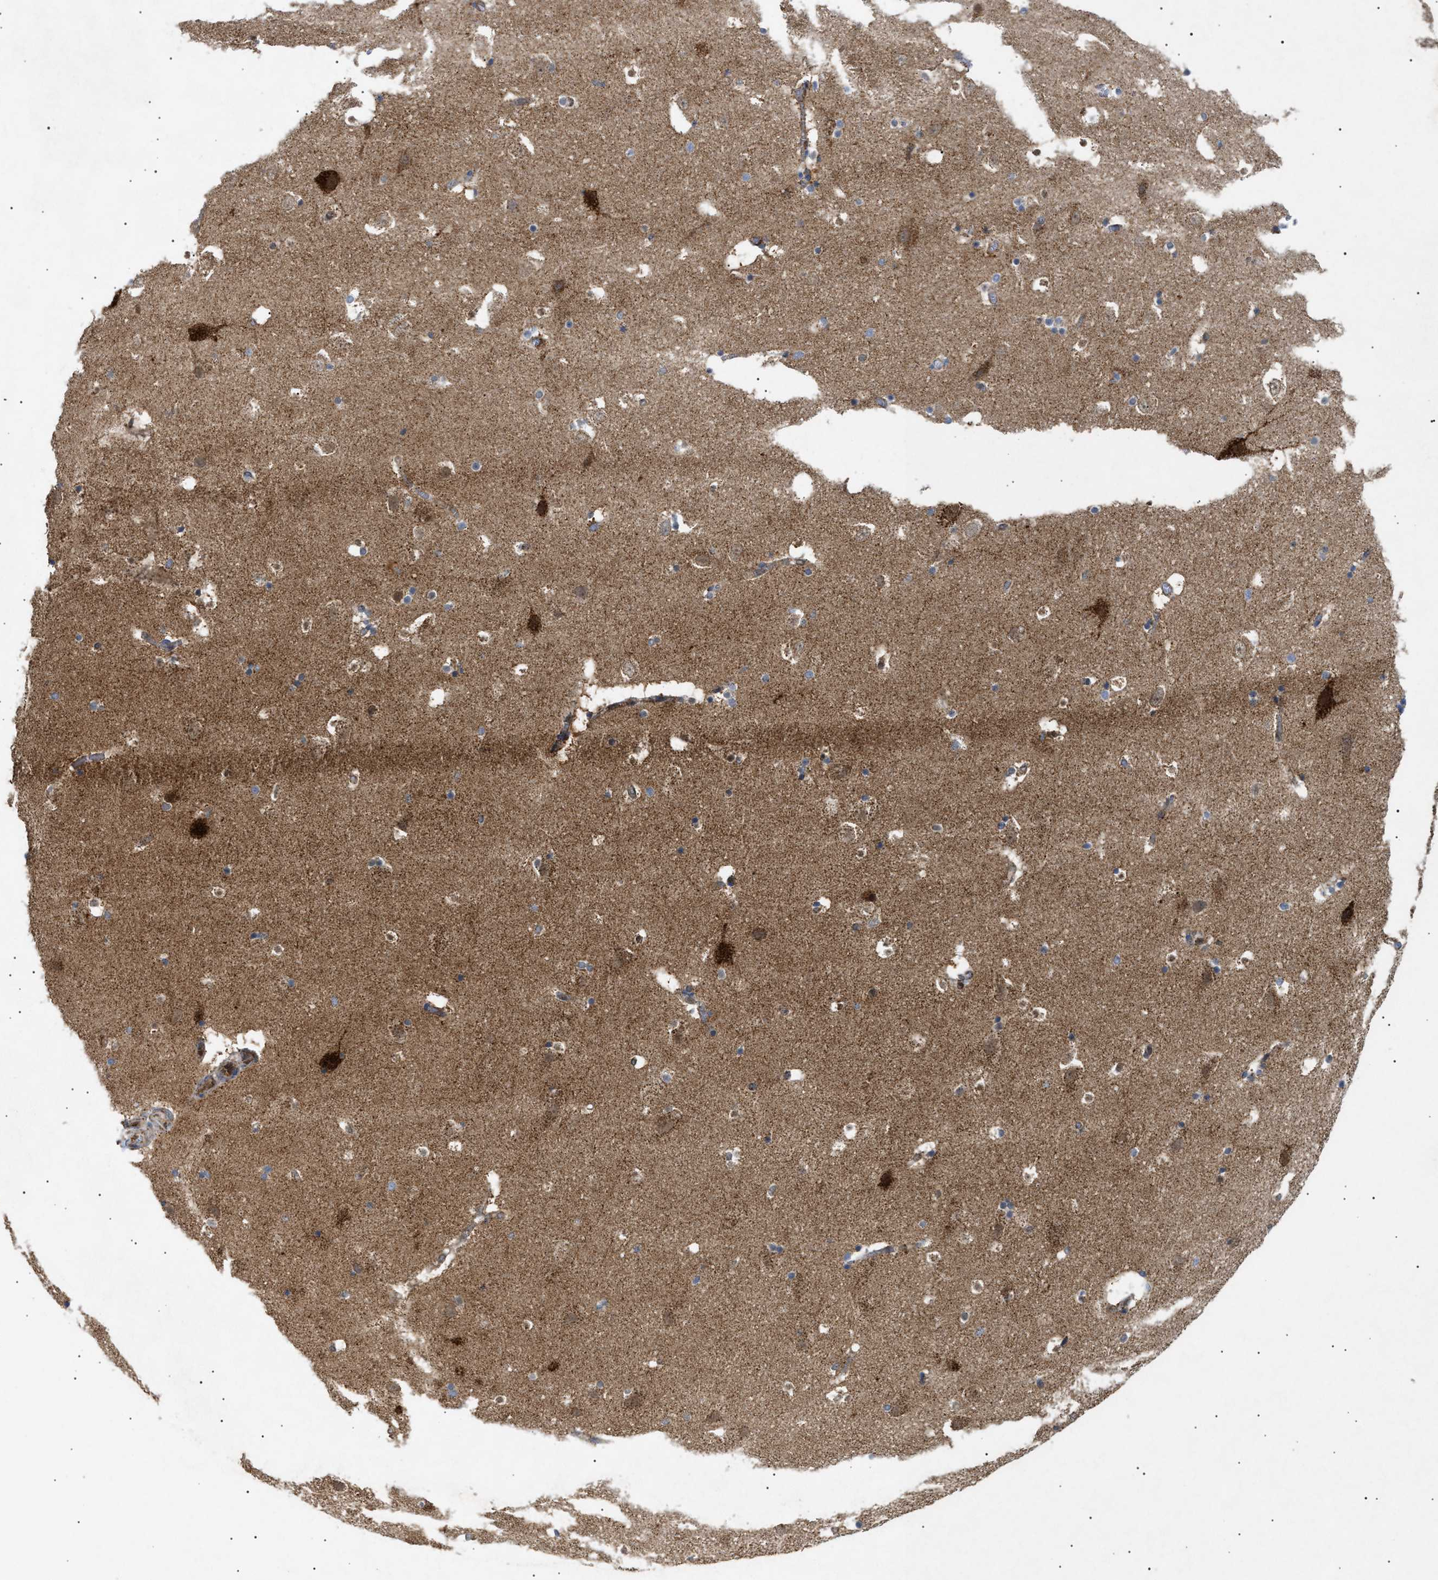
{"staining": {"intensity": "moderate", "quantity": "25%-75%", "location": "cytoplasmic/membranous"}, "tissue": "hippocampus", "cell_type": "Glial cells", "image_type": "normal", "snomed": [{"axis": "morphology", "description": "Normal tissue, NOS"}, {"axis": "topography", "description": "Hippocampus"}], "caption": "Glial cells exhibit medium levels of moderate cytoplasmic/membranous staining in approximately 25%-75% of cells in normal human hippocampus. (Stains: DAB (3,3'-diaminobenzidine) in brown, nuclei in blue, Microscopy: brightfield microscopy at high magnification).", "gene": "SIRT5", "patient": {"sex": "male", "age": 45}}